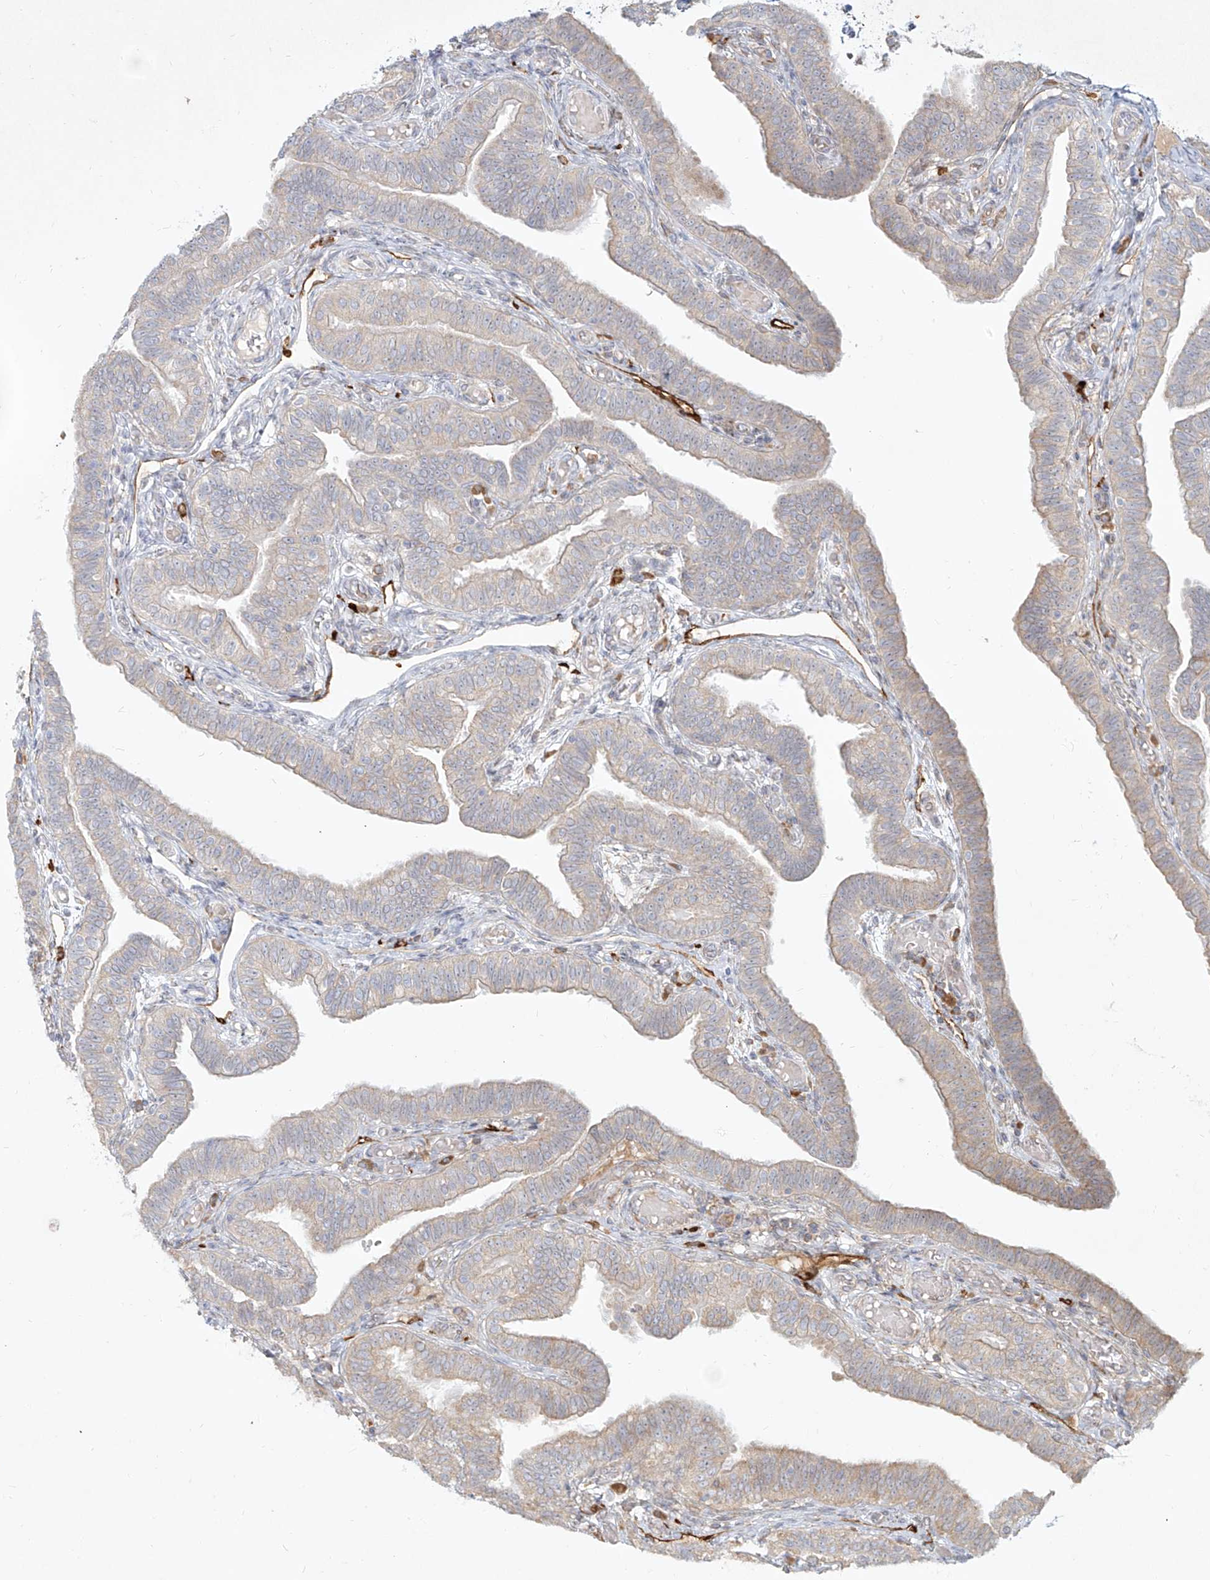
{"staining": {"intensity": "moderate", "quantity": "25%-75%", "location": "cytoplasmic/membranous"}, "tissue": "fallopian tube", "cell_type": "Glandular cells", "image_type": "normal", "snomed": [{"axis": "morphology", "description": "Normal tissue, NOS"}, {"axis": "topography", "description": "Fallopian tube"}], "caption": "Moderate cytoplasmic/membranous positivity is present in approximately 25%-75% of glandular cells in benign fallopian tube. Using DAB (3,3'-diaminobenzidine) (brown) and hematoxylin (blue) stains, captured at high magnification using brightfield microscopy.", "gene": "CD209", "patient": {"sex": "female", "age": 39}}